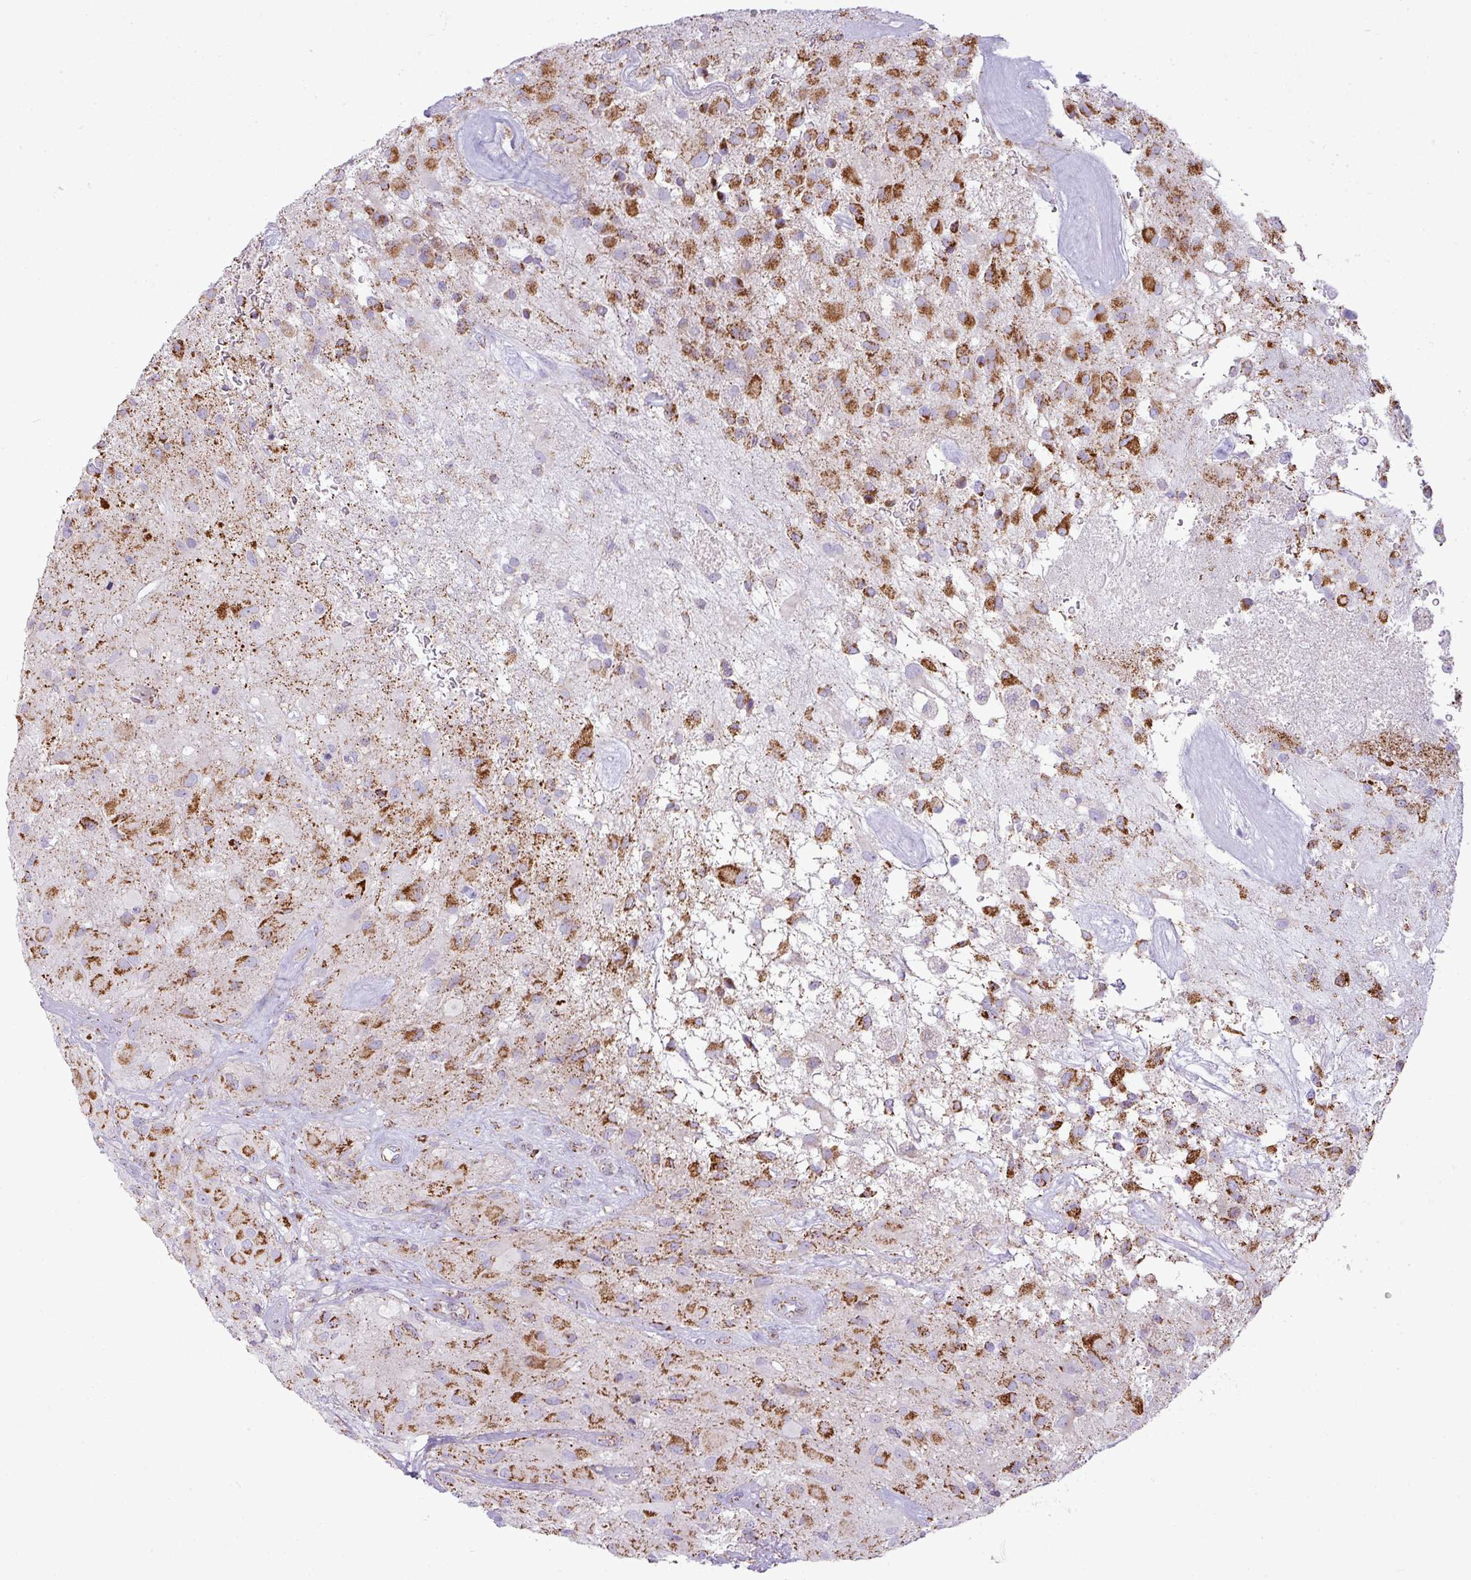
{"staining": {"intensity": "strong", "quantity": ">75%", "location": "cytoplasmic/membranous"}, "tissue": "glioma", "cell_type": "Tumor cells", "image_type": "cancer", "snomed": [{"axis": "morphology", "description": "Glioma, malignant, High grade"}, {"axis": "topography", "description": "Brain"}], "caption": "This histopathology image shows immunohistochemistry staining of human glioma, with high strong cytoplasmic/membranous staining in approximately >75% of tumor cells.", "gene": "ZNF81", "patient": {"sex": "female", "age": 67}}